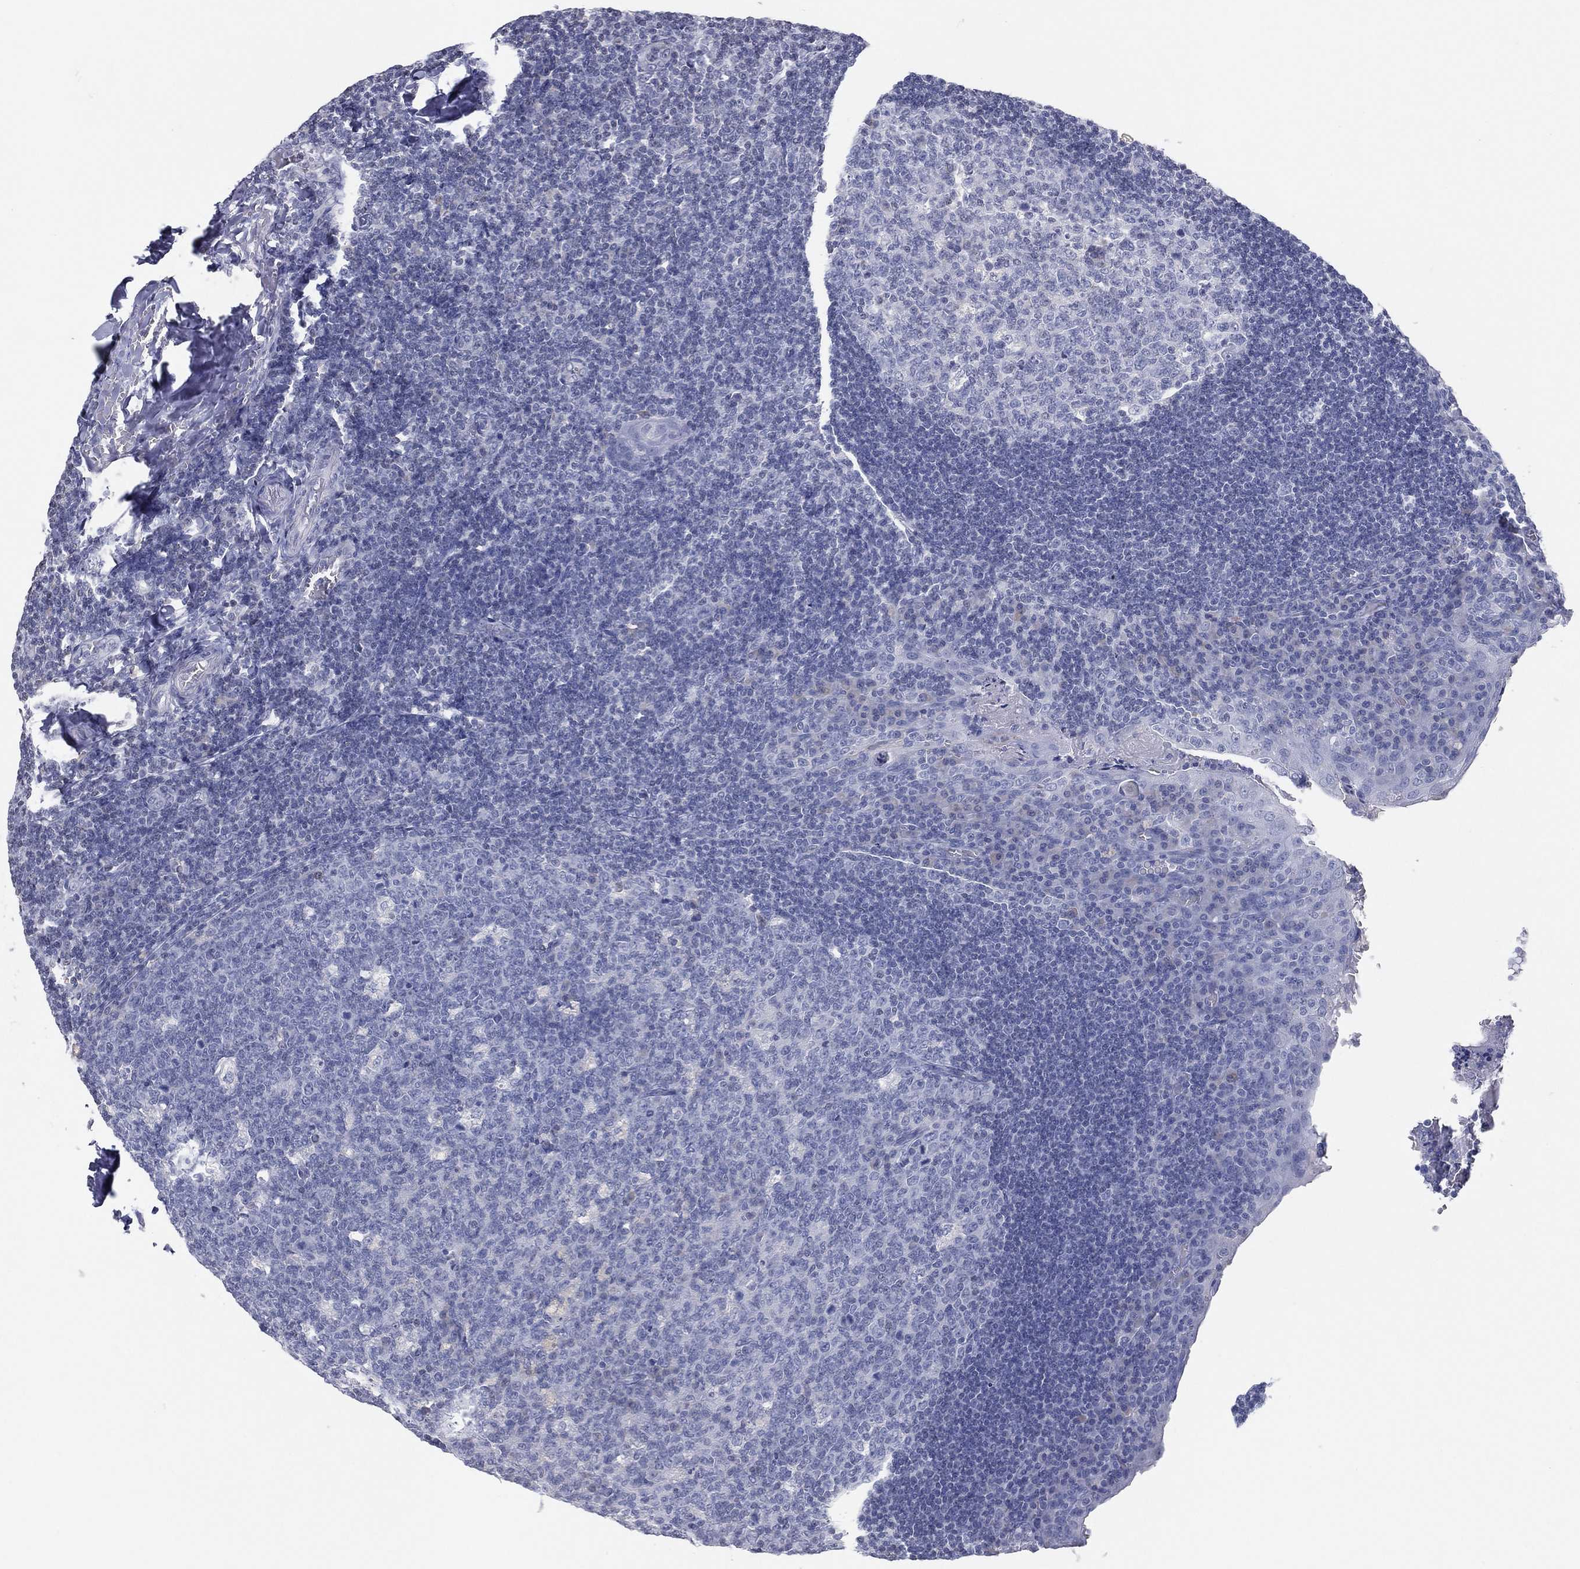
{"staining": {"intensity": "negative", "quantity": "none", "location": "none"}, "tissue": "tonsil", "cell_type": "Germinal center cells", "image_type": "normal", "snomed": [{"axis": "morphology", "description": "Normal tissue, NOS"}, {"axis": "topography", "description": "Tonsil"}], "caption": "High power microscopy histopathology image of an immunohistochemistry (IHC) photomicrograph of benign tonsil, revealing no significant expression in germinal center cells. (Immunohistochemistry, brightfield microscopy, high magnification).", "gene": "CPT1B", "patient": {"sex": "male", "age": 17}}